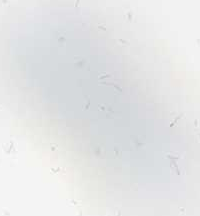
{"staining": {"intensity": "moderate", "quantity": "<25%", "location": "nuclear"}, "tissue": "skin cancer", "cell_type": "Tumor cells", "image_type": "cancer", "snomed": [{"axis": "morphology", "description": "Squamous cell carcinoma, NOS"}, {"axis": "topography", "description": "Skin"}], "caption": "The photomicrograph shows staining of skin squamous cell carcinoma, revealing moderate nuclear protein expression (brown color) within tumor cells.", "gene": "FUNDC2", "patient": {"sex": "male", "age": 82}}